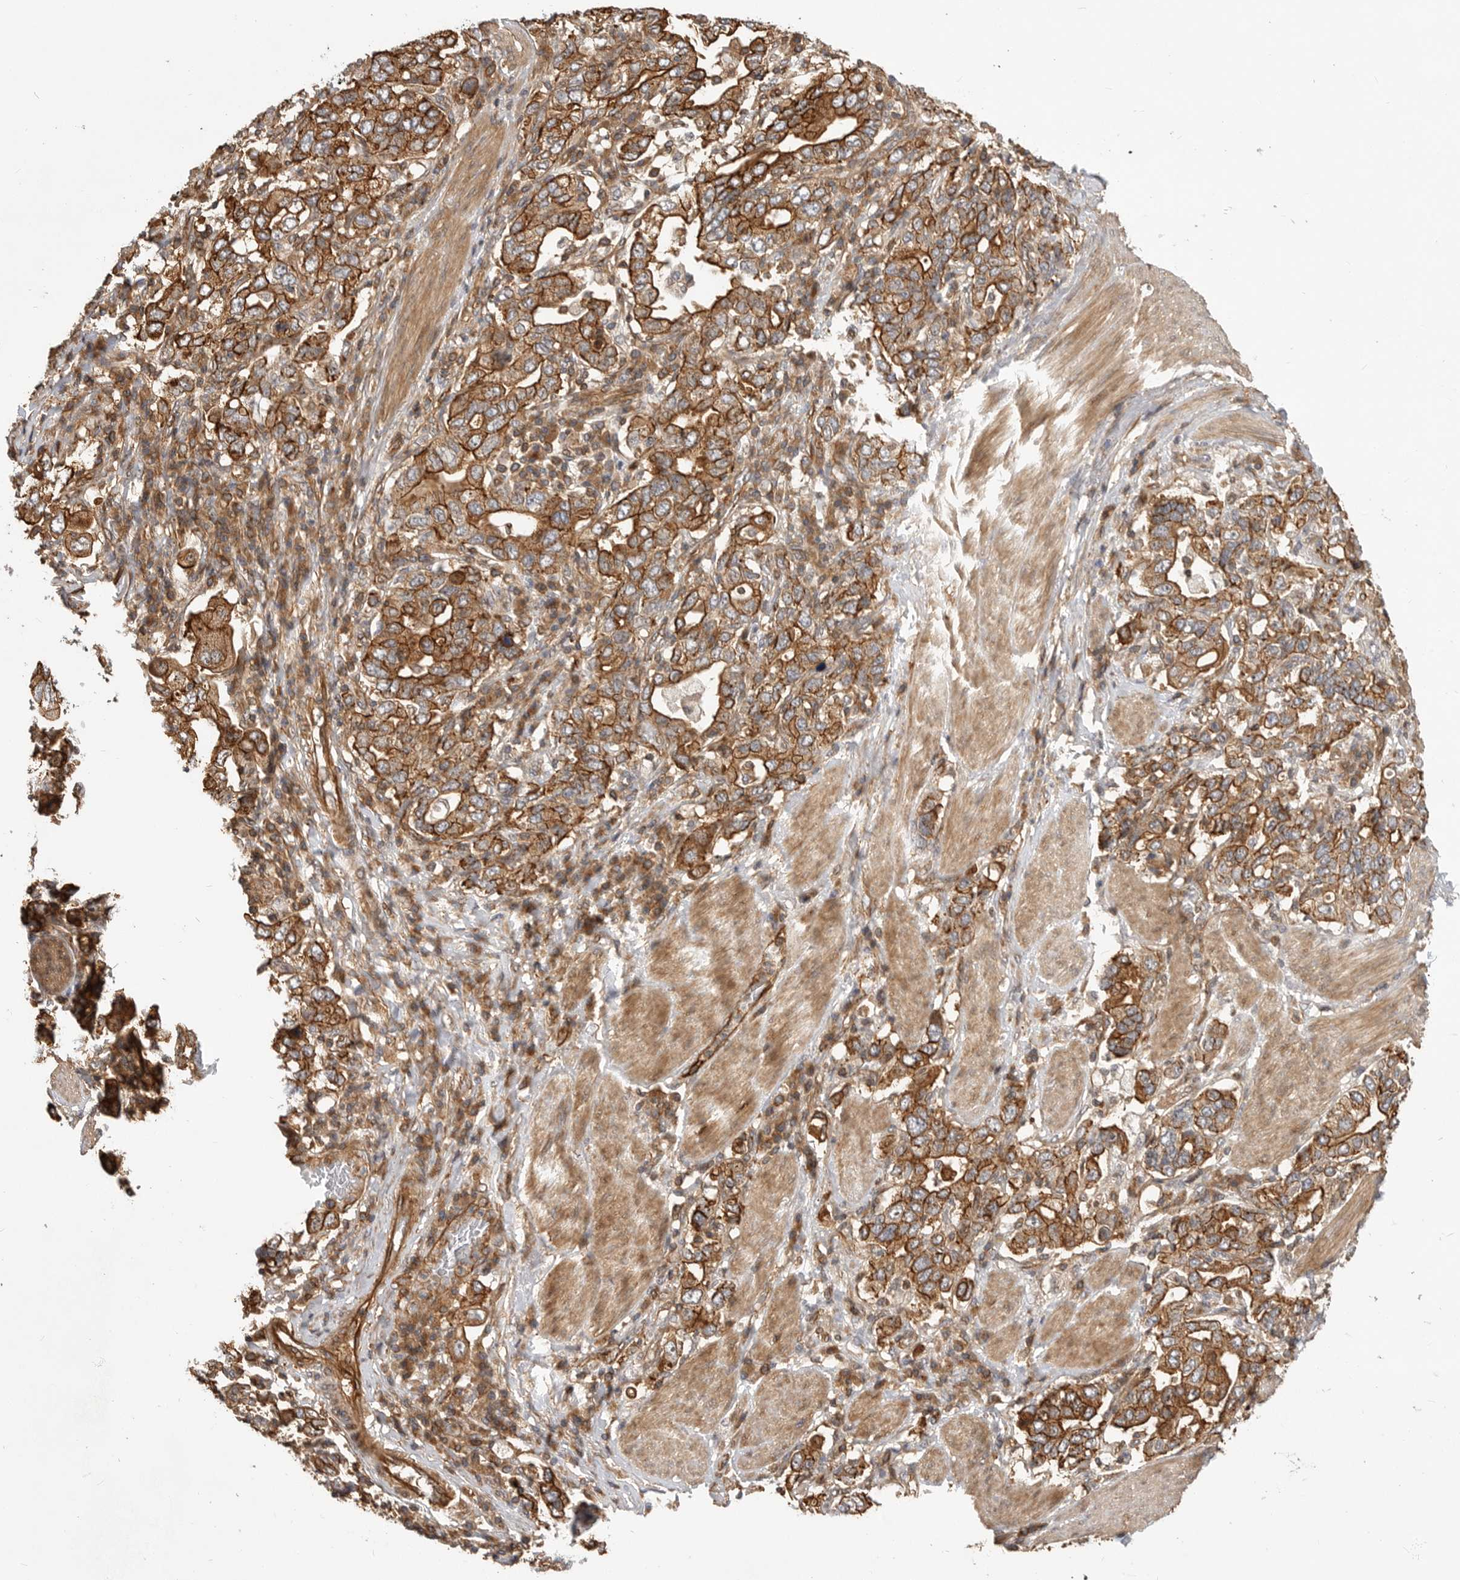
{"staining": {"intensity": "strong", "quantity": ">75%", "location": "cytoplasmic/membranous"}, "tissue": "stomach cancer", "cell_type": "Tumor cells", "image_type": "cancer", "snomed": [{"axis": "morphology", "description": "Adenocarcinoma, NOS"}, {"axis": "topography", "description": "Stomach, upper"}], "caption": "A micrograph showing strong cytoplasmic/membranous positivity in approximately >75% of tumor cells in adenocarcinoma (stomach), as visualized by brown immunohistochemical staining.", "gene": "GPATCH2", "patient": {"sex": "male", "age": 62}}